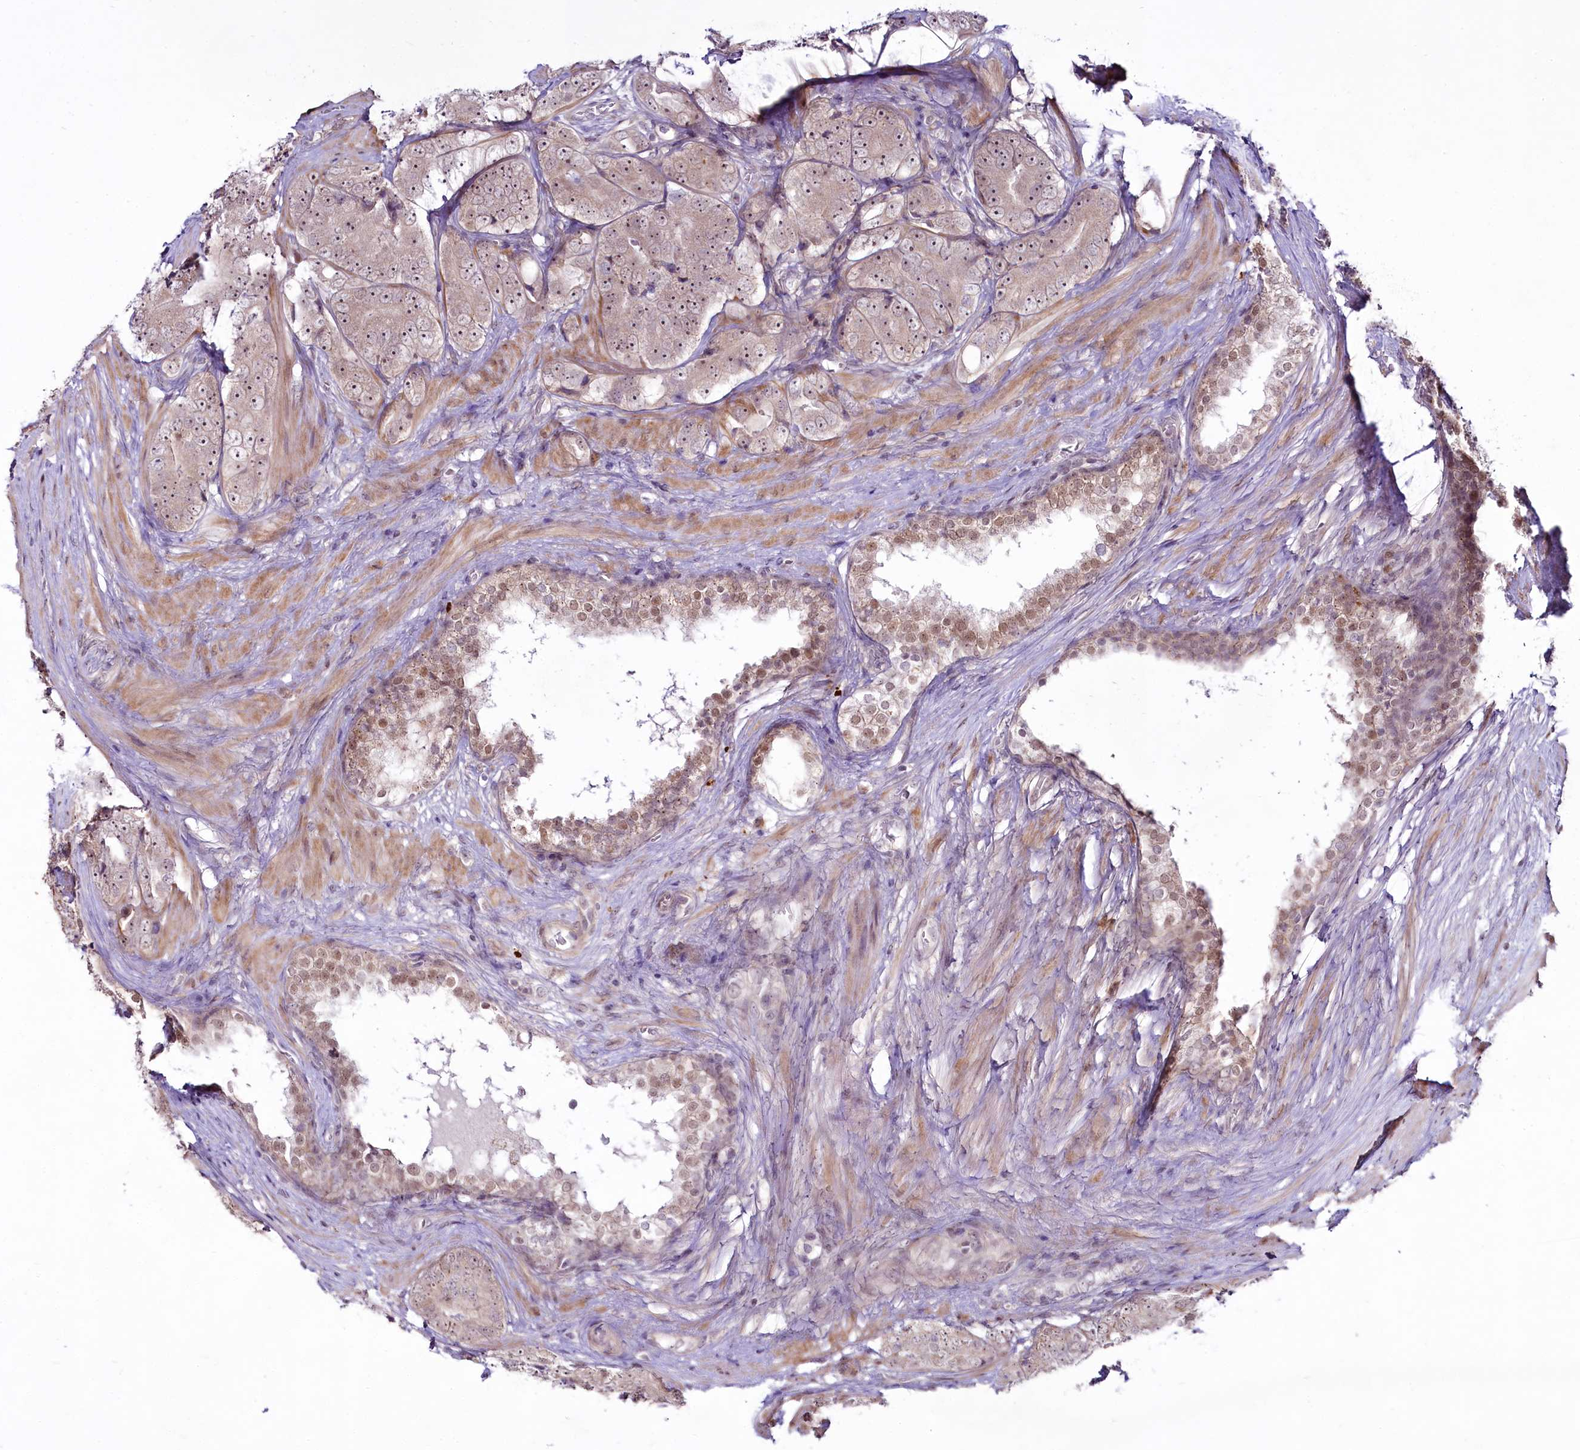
{"staining": {"intensity": "weak", "quantity": ">75%", "location": "nuclear"}, "tissue": "prostate cancer", "cell_type": "Tumor cells", "image_type": "cancer", "snomed": [{"axis": "morphology", "description": "Adenocarcinoma, High grade"}, {"axis": "topography", "description": "Prostate"}], "caption": "A micrograph of prostate cancer stained for a protein displays weak nuclear brown staining in tumor cells.", "gene": "RSBN1", "patient": {"sex": "male", "age": 56}}